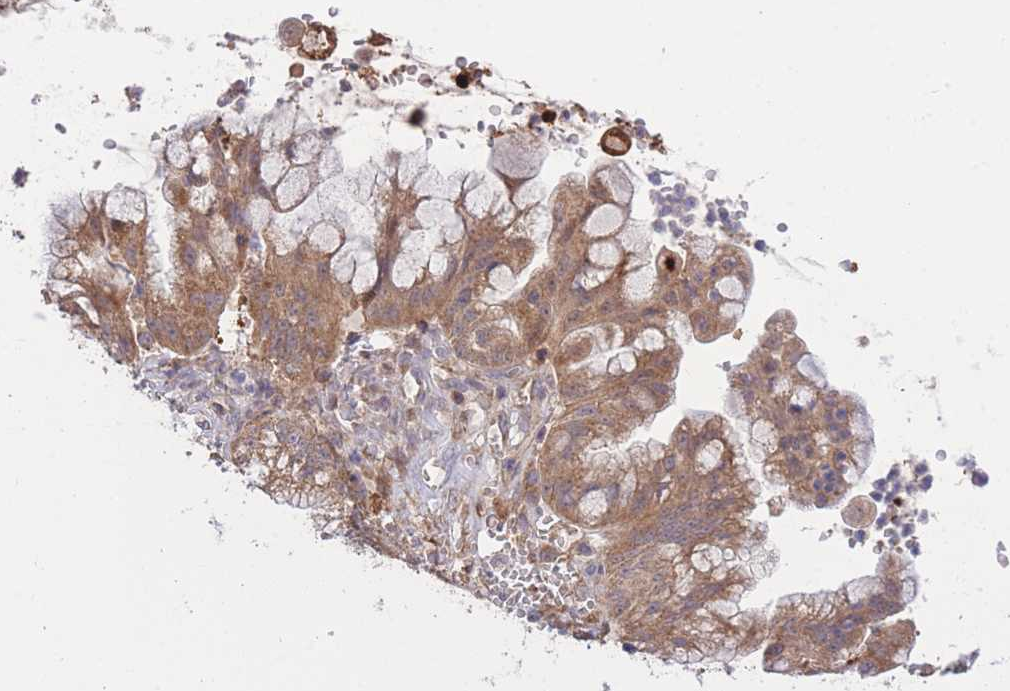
{"staining": {"intensity": "moderate", "quantity": ">75%", "location": "cytoplasmic/membranous"}, "tissue": "ovarian cancer", "cell_type": "Tumor cells", "image_type": "cancer", "snomed": [{"axis": "morphology", "description": "Cystadenocarcinoma, mucinous, NOS"}, {"axis": "topography", "description": "Ovary"}], "caption": "Tumor cells exhibit medium levels of moderate cytoplasmic/membranous positivity in about >75% of cells in human mucinous cystadenocarcinoma (ovarian).", "gene": "ATP13A2", "patient": {"sex": "female", "age": 70}}